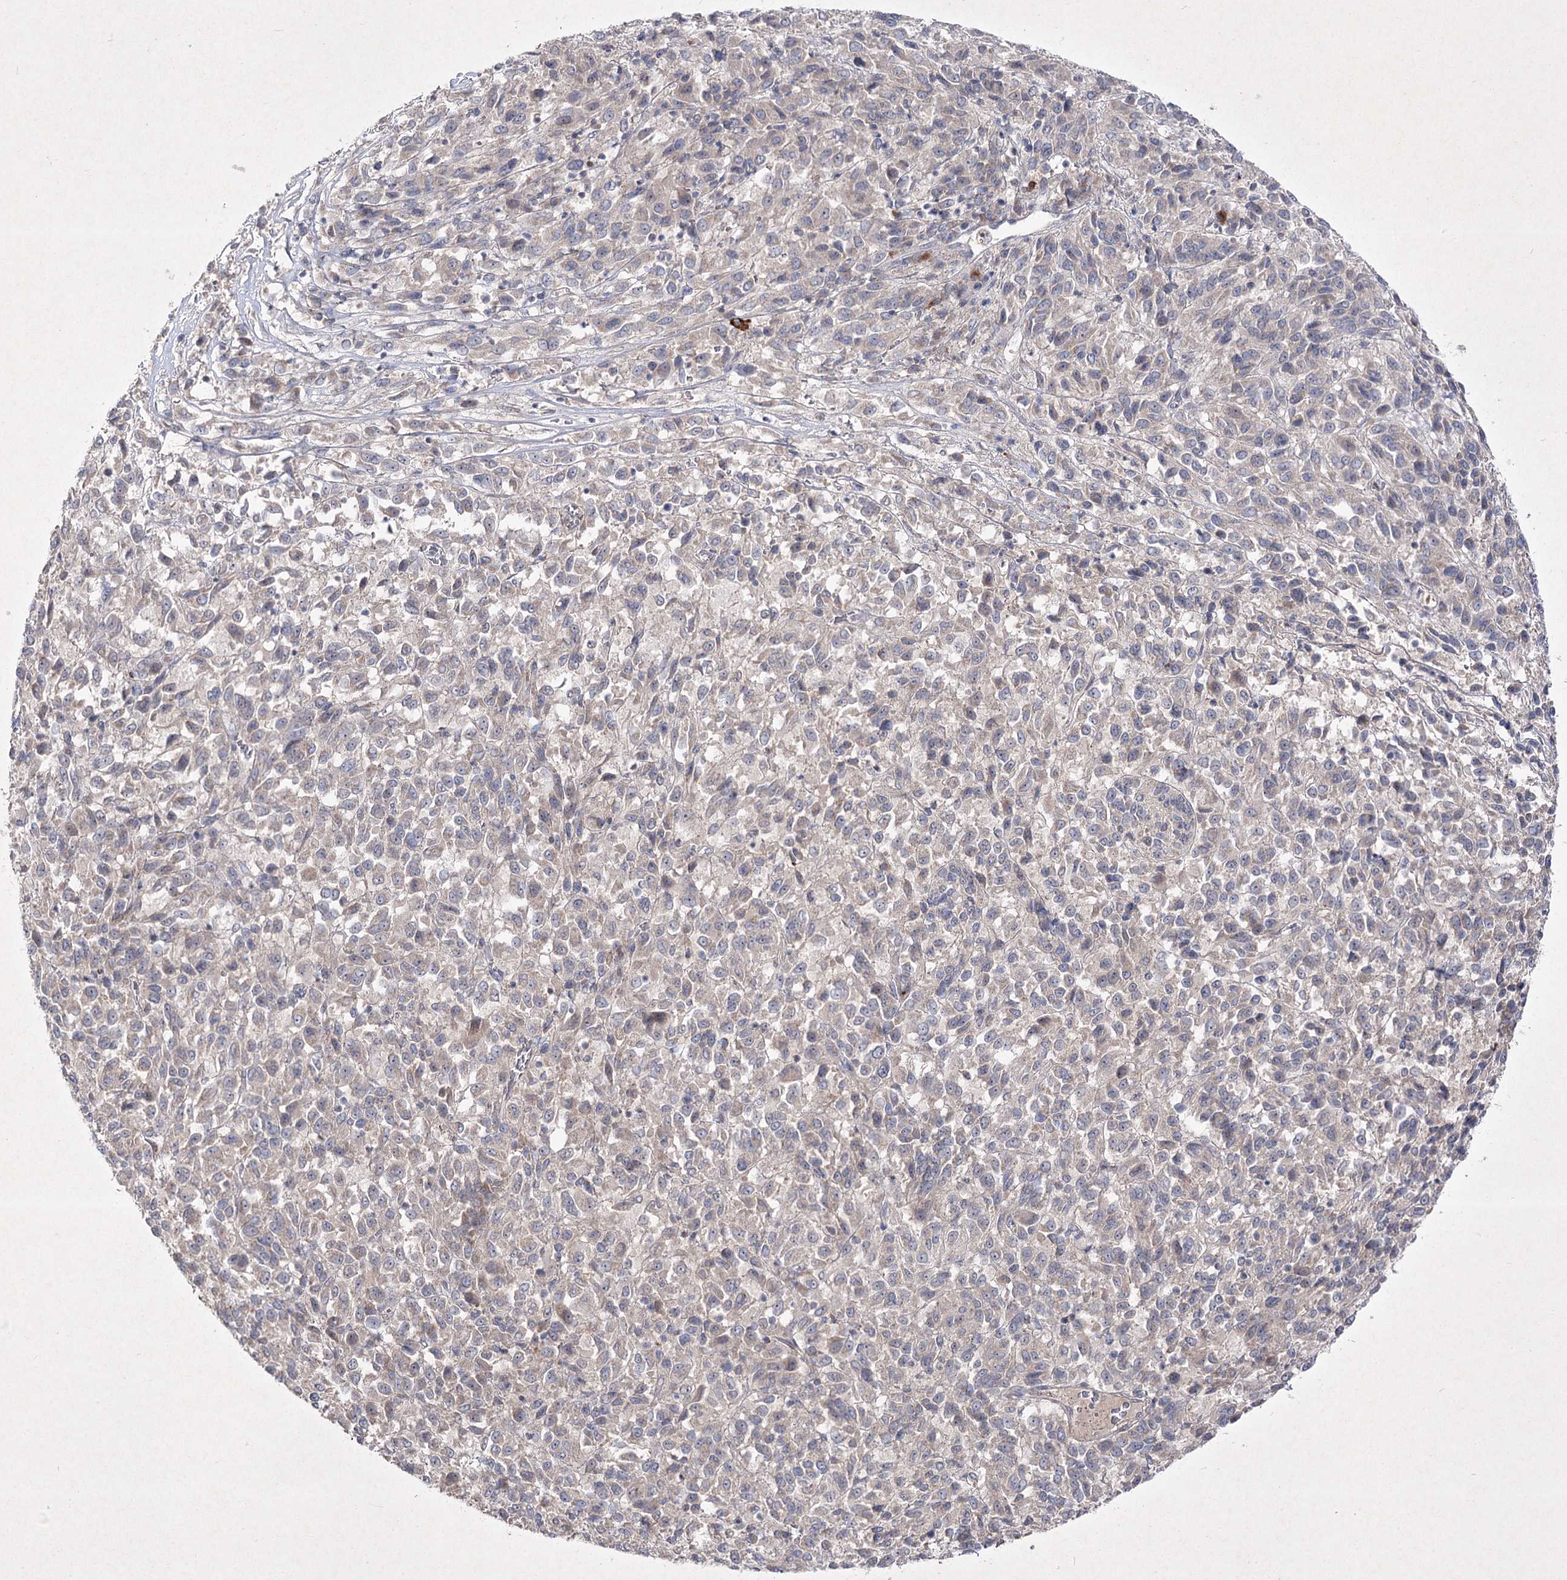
{"staining": {"intensity": "weak", "quantity": "25%-75%", "location": "cytoplasmic/membranous"}, "tissue": "melanoma", "cell_type": "Tumor cells", "image_type": "cancer", "snomed": [{"axis": "morphology", "description": "Malignant melanoma, Metastatic site"}, {"axis": "topography", "description": "Lung"}], "caption": "IHC of human malignant melanoma (metastatic site) displays low levels of weak cytoplasmic/membranous positivity in approximately 25%-75% of tumor cells.", "gene": "CIB2", "patient": {"sex": "male", "age": 64}}